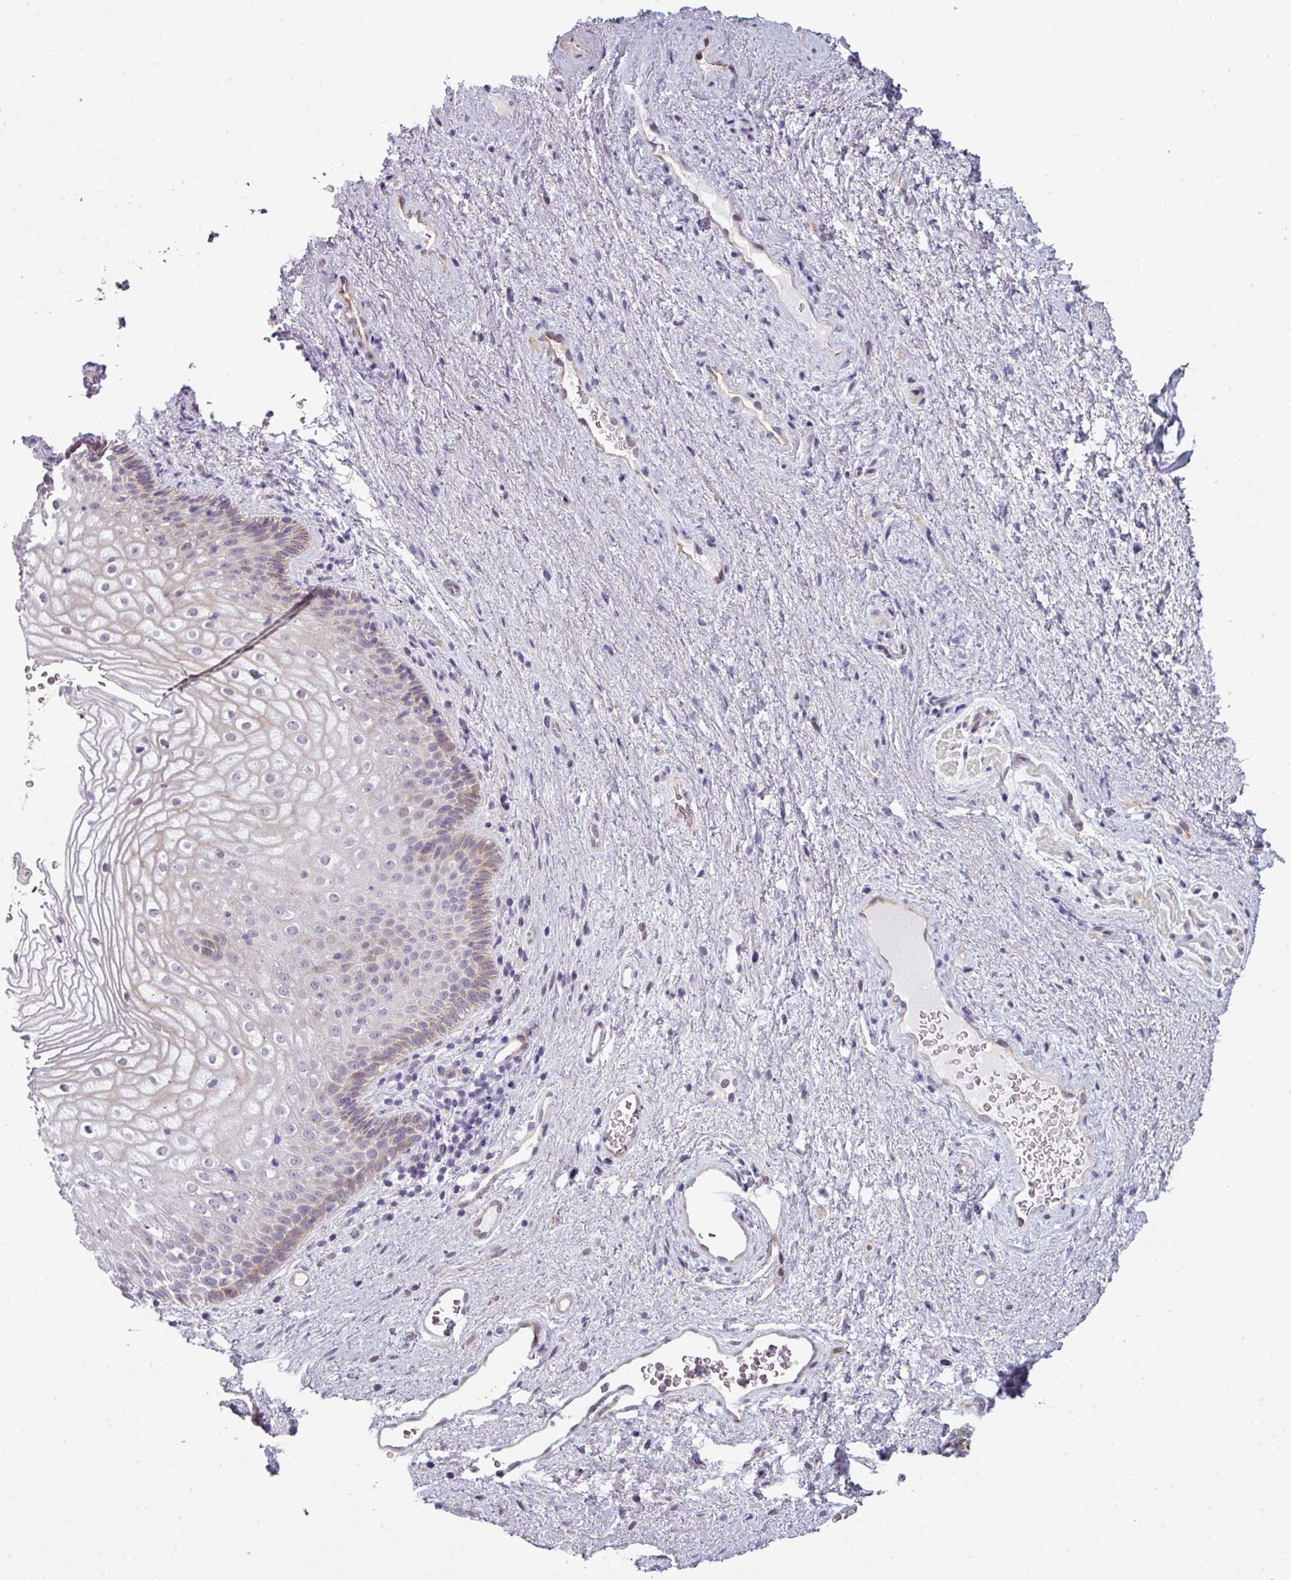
{"staining": {"intensity": "moderate", "quantity": "<25%", "location": "cytoplasmic/membranous,nuclear"}, "tissue": "vagina", "cell_type": "Squamous epithelial cells", "image_type": "normal", "snomed": [{"axis": "morphology", "description": "Normal tissue, NOS"}, {"axis": "topography", "description": "Vagina"}], "caption": "The immunohistochemical stain labels moderate cytoplasmic/membranous,nuclear expression in squamous epithelial cells of normal vagina. (DAB (3,3'-diaminobenzidine) IHC, brown staining for protein, blue staining for nuclei).", "gene": "PRAMEF12", "patient": {"sex": "female", "age": 47}}